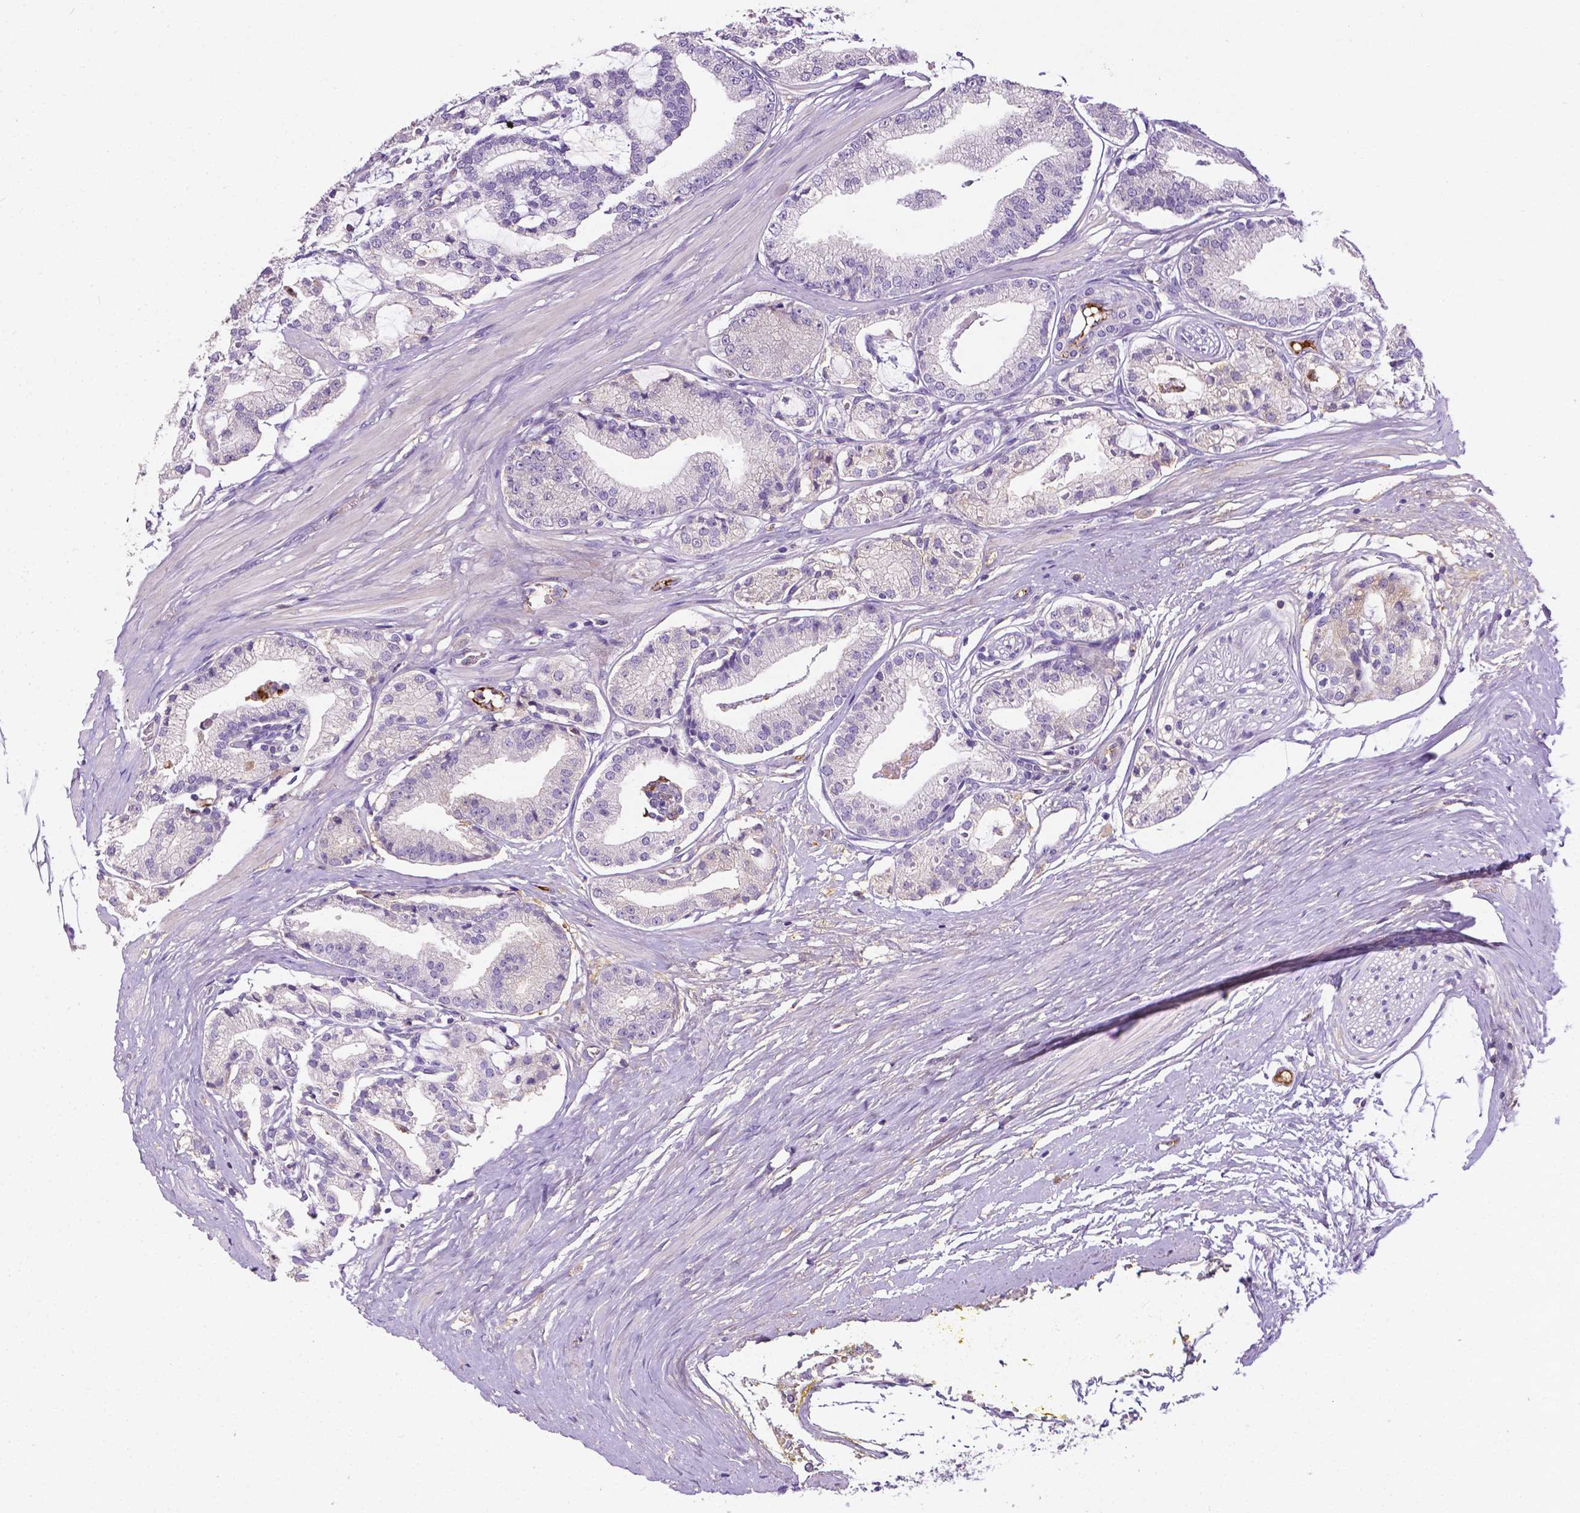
{"staining": {"intensity": "negative", "quantity": "none", "location": "none"}, "tissue": "prostate cancer", "cell_type": "Tumor cells", "image_type": "cancer", "snomed": [{"axis": "morphology", "description": "Adenocarcinoma, High grade"}, {"axis": "topography", "description": "Prostate"}], "caption": "Immunohistochemical staining of high-grade adenocarcinoma (prostate) displays no significant positivity in tumor cells.", "gene": "APOE", "patient": {"sex": "male", "age": 71}}